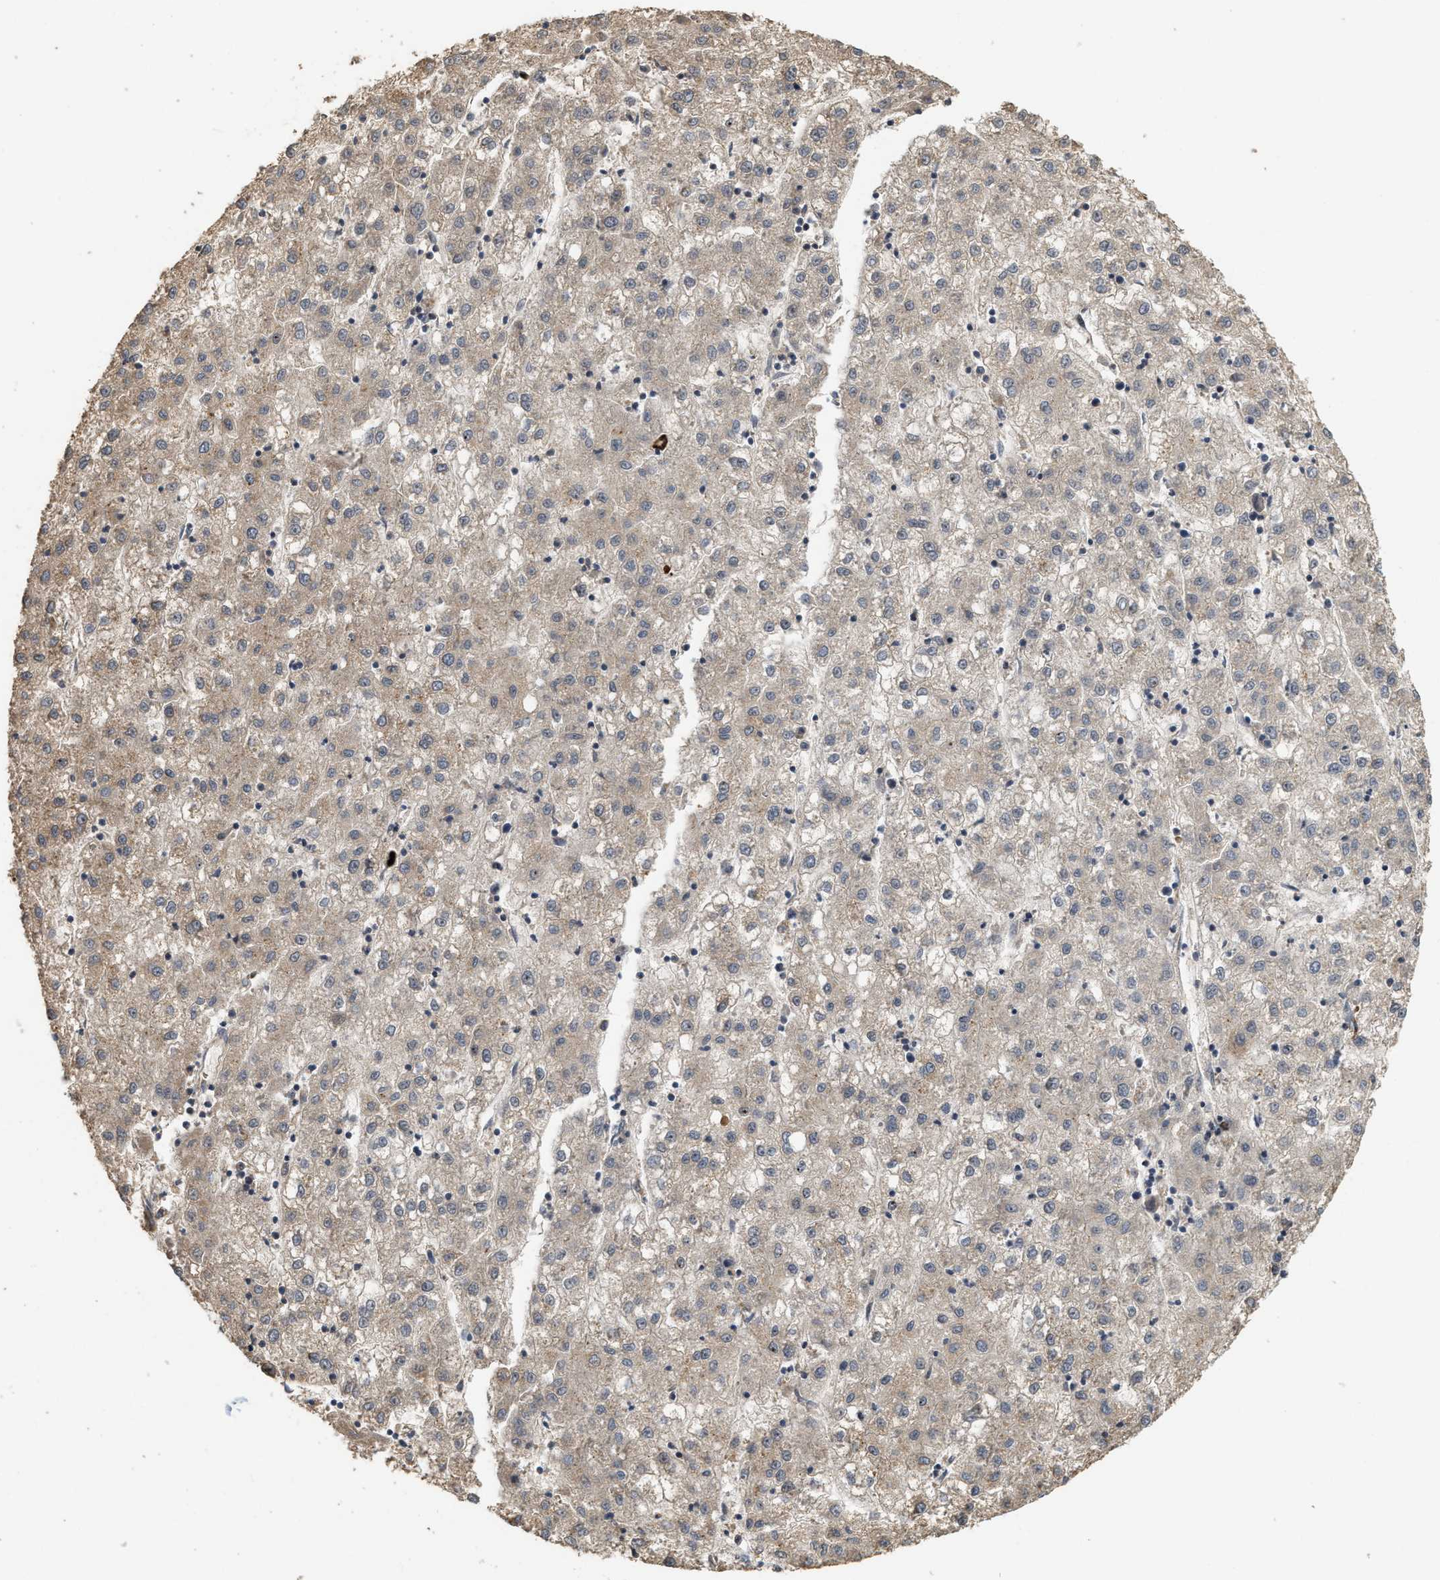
{"staining": {"intensity": "weak", "quantity": "<25%", "location": "cytoplasmic/membranous"}, "tissue": "liver cancer", "cell_type": "Tumor cells", "image_type": "cancer", "snomed": [{"axis": "morphology", "description": "Carcinoma, Hepatocellular, NOS"}, {"axis": "topography", "description": "Liver"}], "caption": "High magnification brightfield microscopy of liver cancer stained with DAB (brown) and counterstained with hematoxylin (blue): tumor cells show no significant staining.", "gene": "ELP2", "patient": {"sex": "male", "age": 72}}